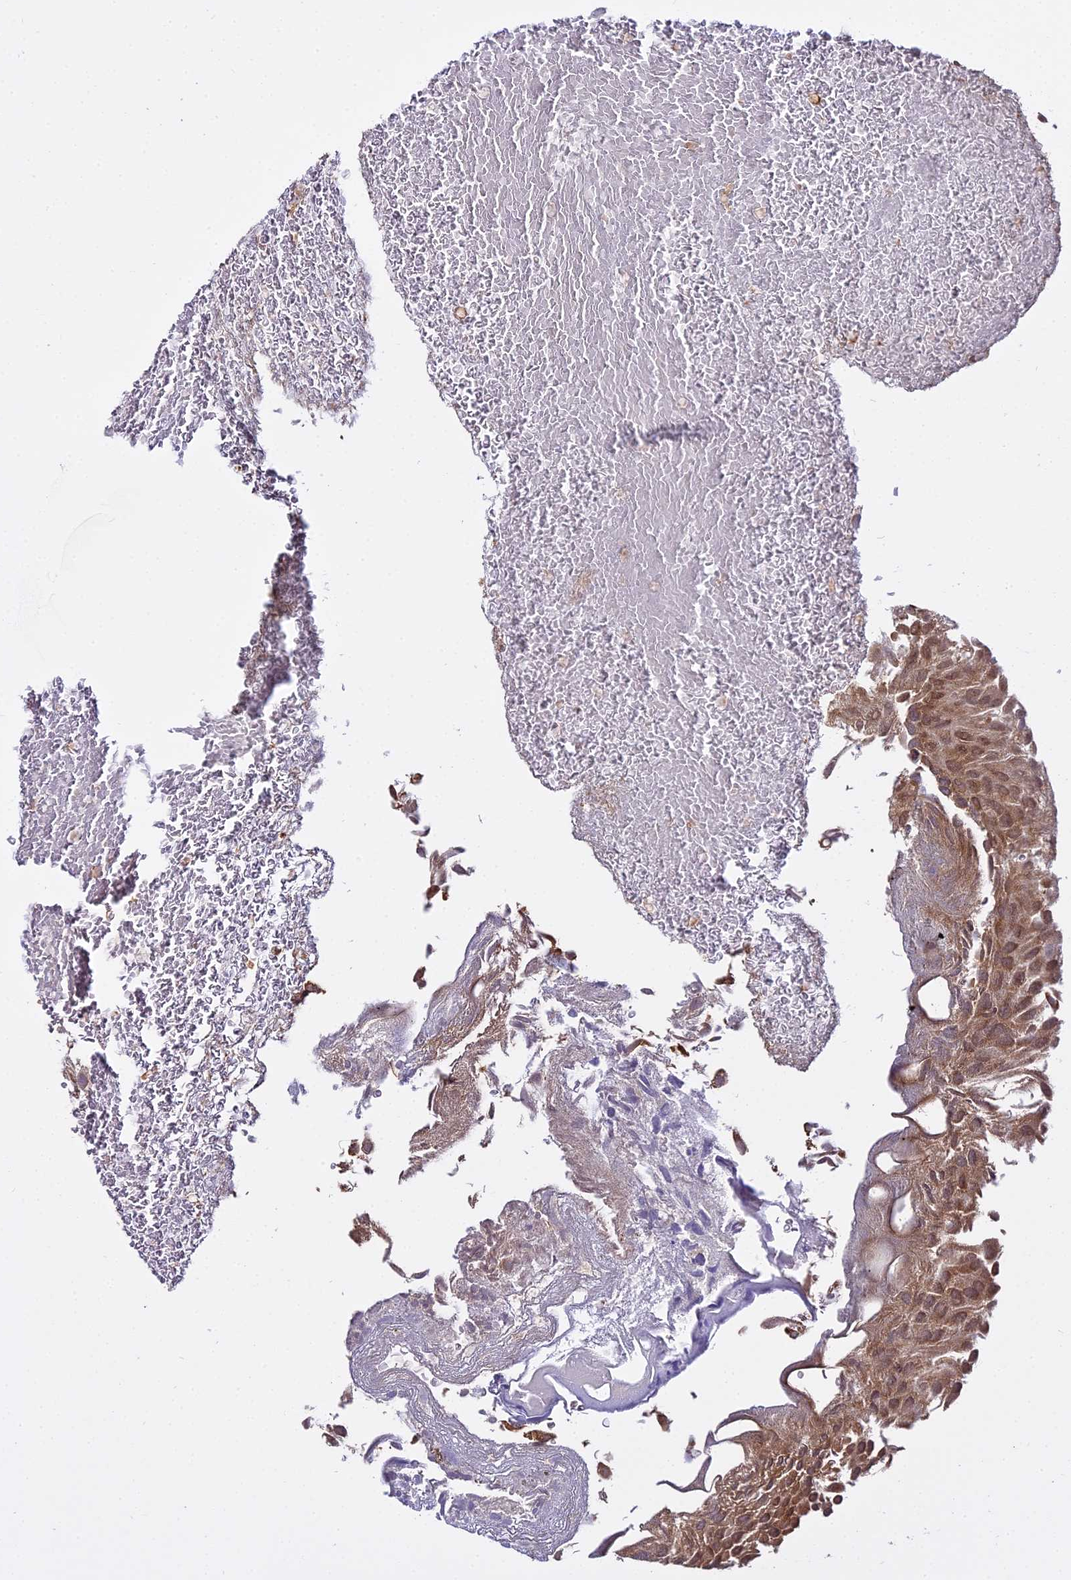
{"staining": {"intensity": "moderate", "quantity": ">75%", "location": "cytoplasmic/membranous"}, "tissue": "urothelial cancer", "cell_type": "Tumor cells", "image_type": "cancer", "snomed": [{"axis": "morphology", "description": "Urothelial carcinoma, Low grade"}, {"axis": "topography", "description": "Urinary bladder"}], "caption": "Immunohistochemical staining of human low-grade urothelial carcinoma exhibits medium levels of moderate cytoplasmic/membranous staining in approximately >75% of tumor cells.", "gene": "RPL26", "patient": {"sex": "male", "age": 78}}